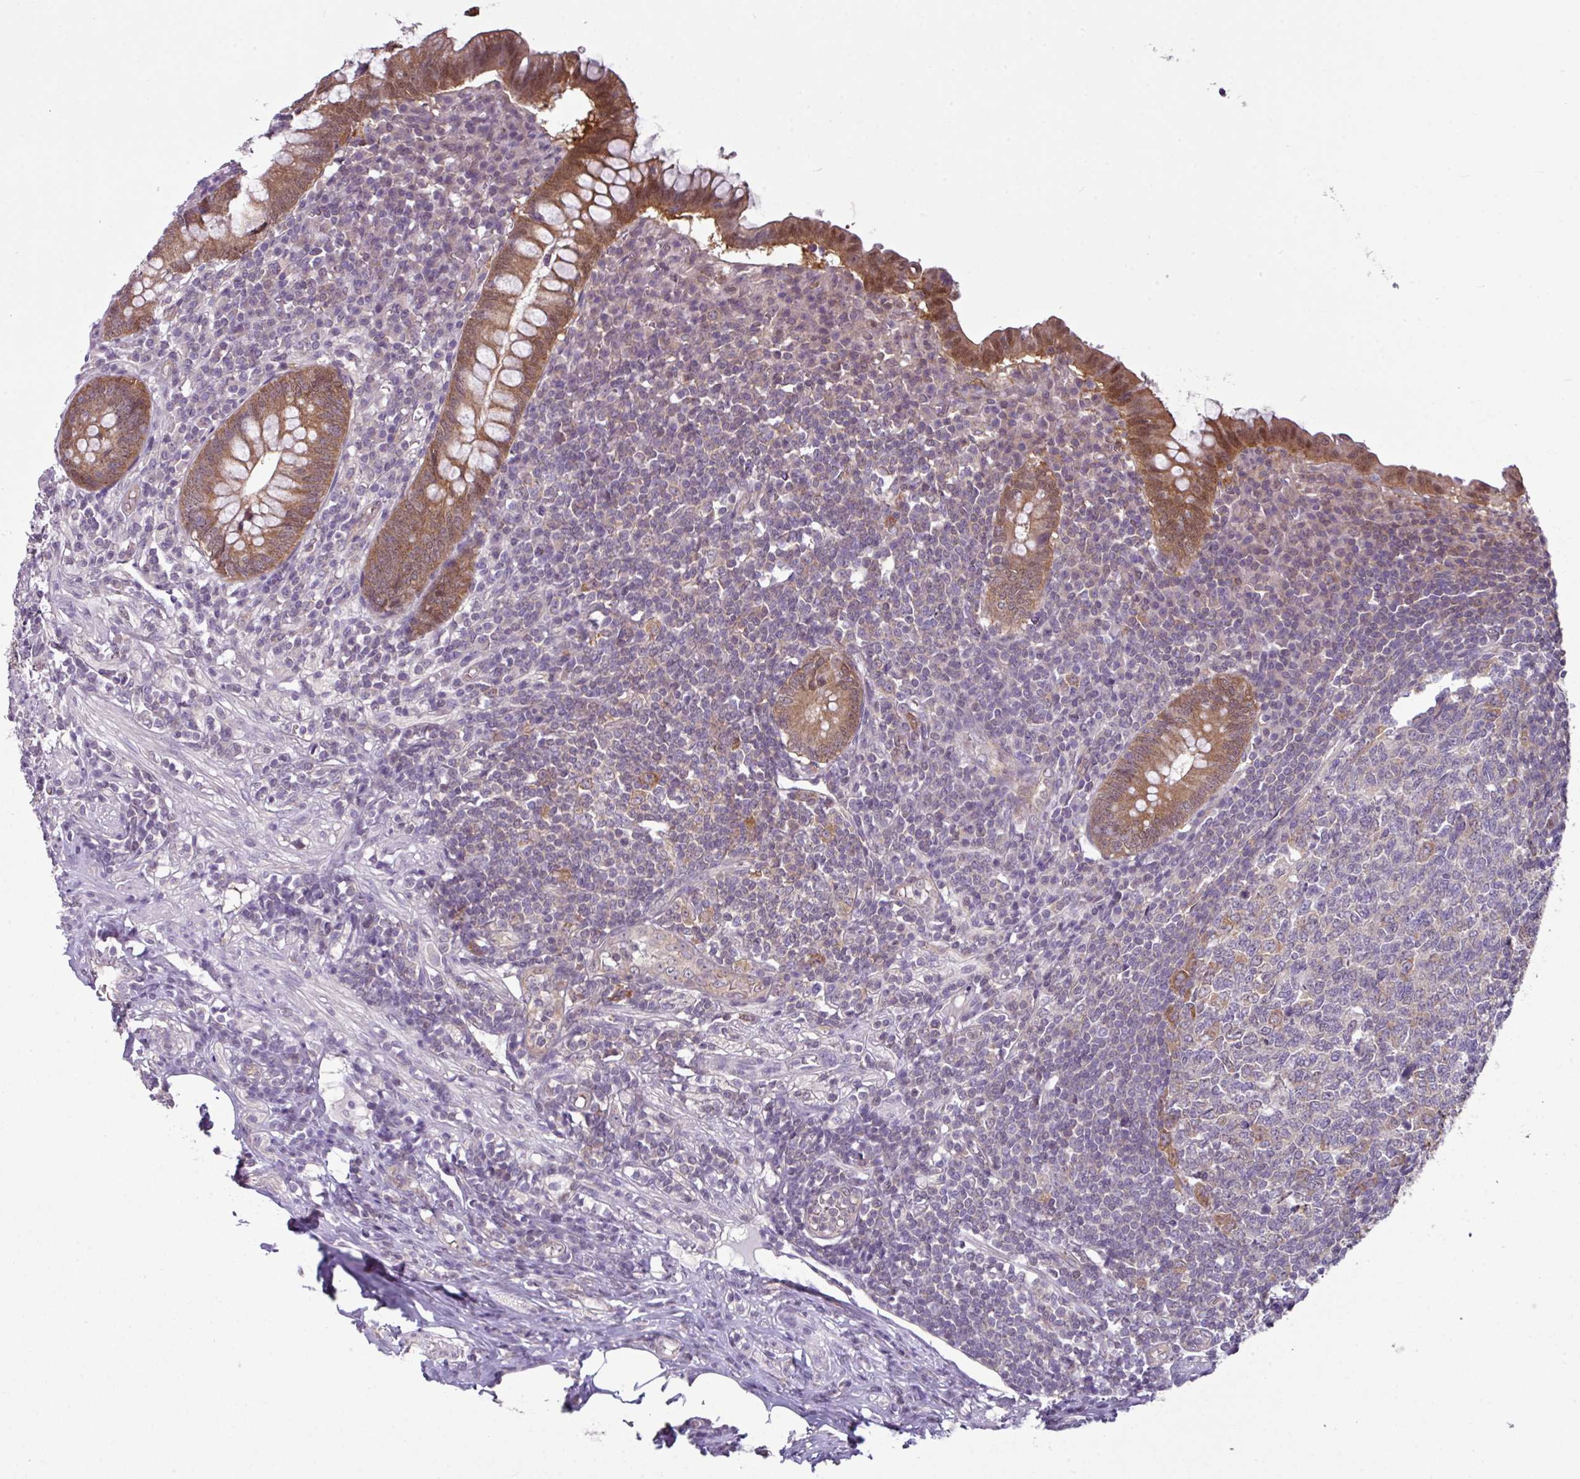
{"staining": {"intensity": "moderate", "quantity": ">75%", "location": "cytoplasmic/membranous,nuclear"}, "tissue": "appendix", "cell_type": "Glandular cells", "image_type": "normal", "snomed": [{"axis": "morphology", "description": "Normal tissue, NOS"}, {"axis": "topography", "description": "Appendix"}], "caption": "Immunohistochemistry (IHC) image of benign appendix: appendix stained using IHC displays medium levels of moderate protein expression localized specifically in the cytoplasmic/membranous,nuclear of glandular cells, appearing as a cytoplasmic/membranous,nuclear brown color.", "gene": "TTLL12", "patient": {"sex": "male", "age": 83}}